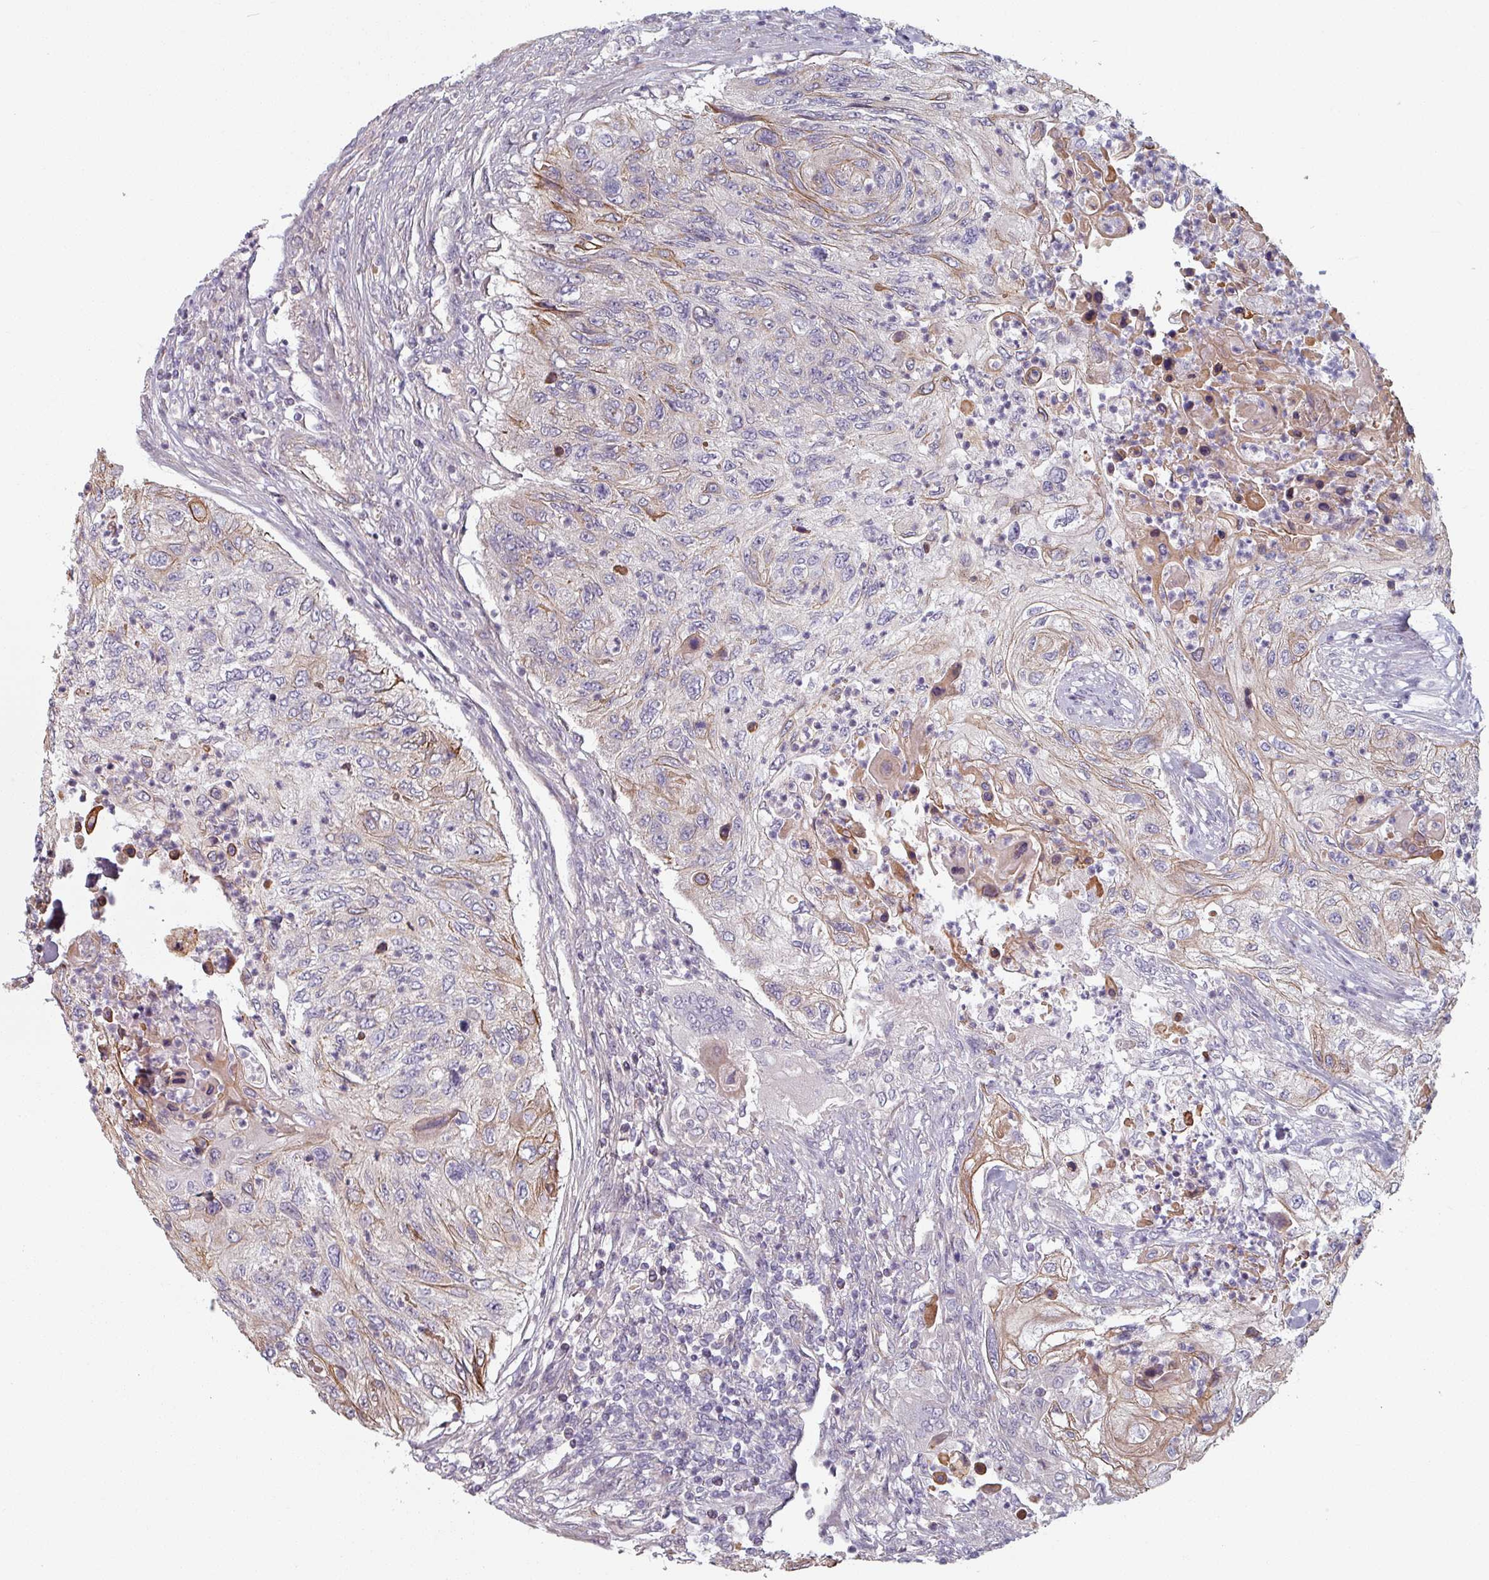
{"staining": {"intensity": "weak", "quantity": "25%-75%", "location": "cytoplasmic/membranous"}, "tissue": "urothelial cancer", "cell_type": "Tumor cells", "image_type": "cancer", "snomed": [{"axis": "morphology", "description": "Urothelial carcinoma, High grade"}, {"axis": "topography", "description": "Urinary bladder"}], "caption": "Immunohistochemistry (IHC) staining of high-grade urothelial carcinoma, which reveals low levels of weak cytoplasmic/membranous staining in about 25%-75% of tumor cells indicating weak cytoplasmic/membranous protein staining. The staining was performed using DAB (brown) for protein detection and nuclei were counterstained in hematoxylin (blue).", "gene": "C4BPB", "patient": {"sex": "female", "age": 60}}